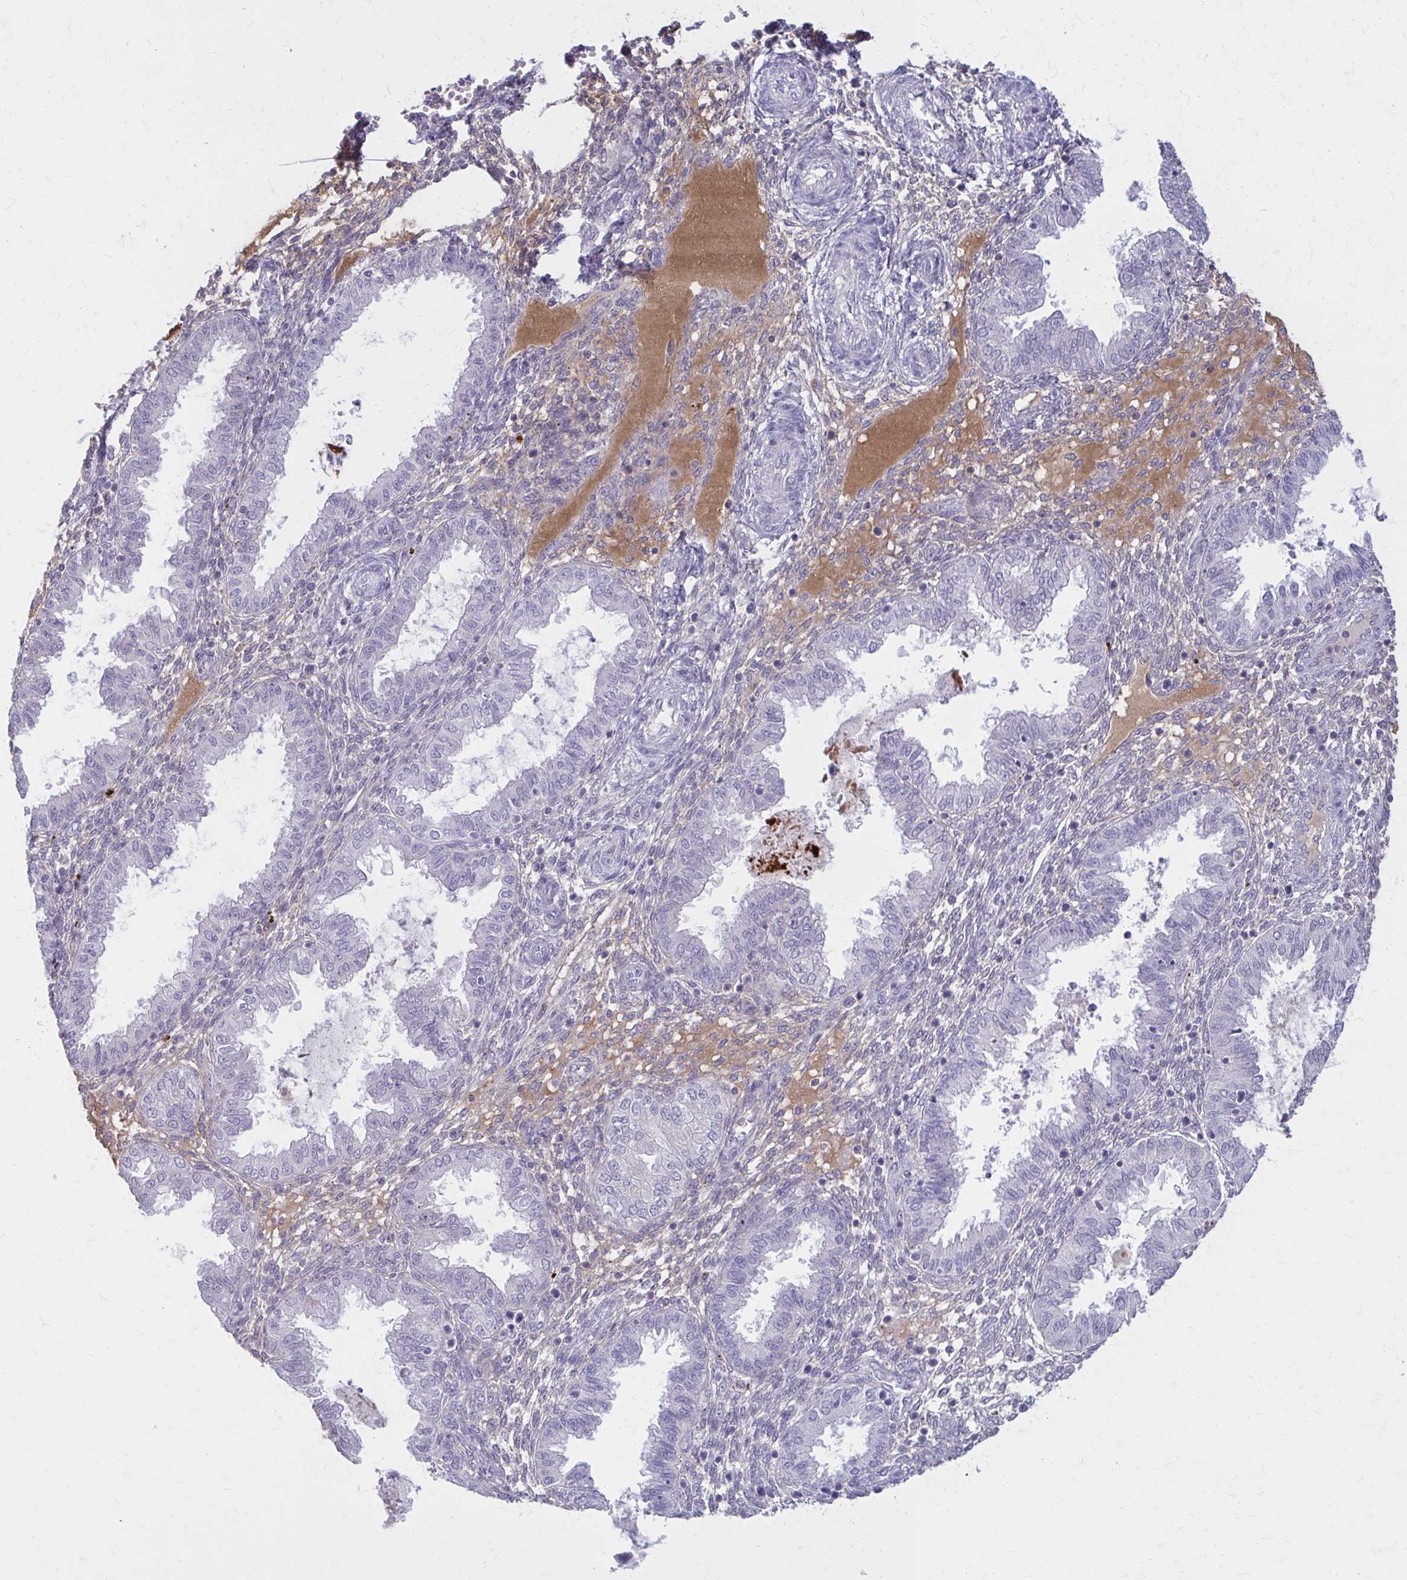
{"staining": {"intensity": "moderate", "quantity": "<25%", "location": "cytoplasmic/membranous"}, "tissue": "endometrium", "cell_type": "Cells in endometrial stroma", "image_type": "normal", "snomed": [{"axis": "morphology", "description": "Normal tissue, NOS"}, {"axis": "topography", "description": "Endometrium"}], "caption": "IHC of benign human endometrium exhibits low levels of moderate cytoplasmic/membranous expression in approximately <25% of cells in endometrial stroma.", "gene": "SERPIND1", "patient": {"sex": "female", "age": 33}}